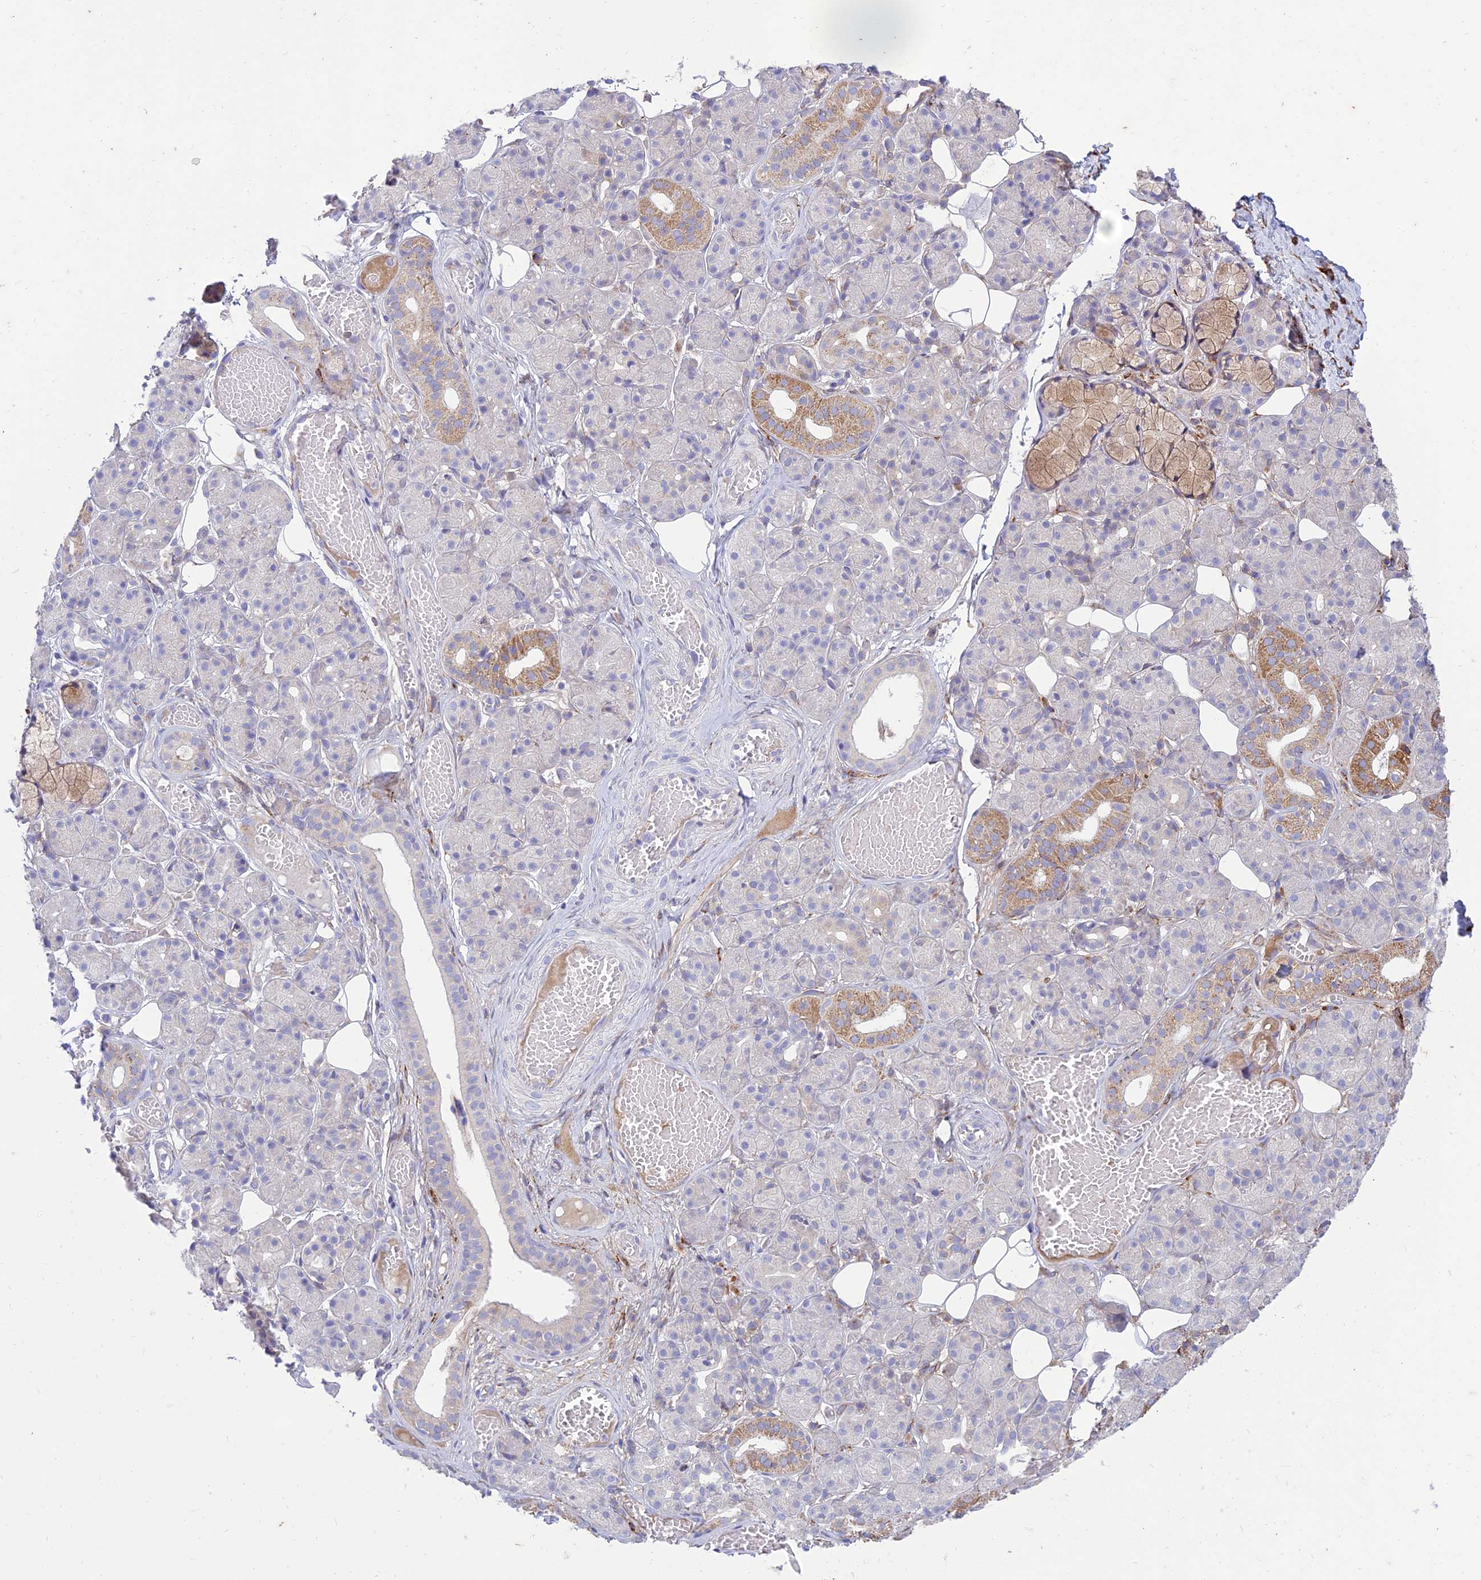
{"staining": {"intensity": "moderate", "quantity": "<25%", "location": "cytoplasmic/membranous"}, "tissue": "salivary gland", "cell_type": "Glandular cells", "image_type": "normal", "snomed": [{"axis": "morphology", "description": "Normal tissue, NOS"}, {"axis": "topography", "description": "Salivary gland"}], "caption": "Immunohistochemistry (IHC) of benign salivary gland exhibits low levels of moderate cytoplasmic/membranous positivity in about <25% of glandular cells. (brown staining indicates protein expression, while blue staining denotes nuclei).", "gene": "RCN3", "patient": {"sex": "male", "age": 63}}